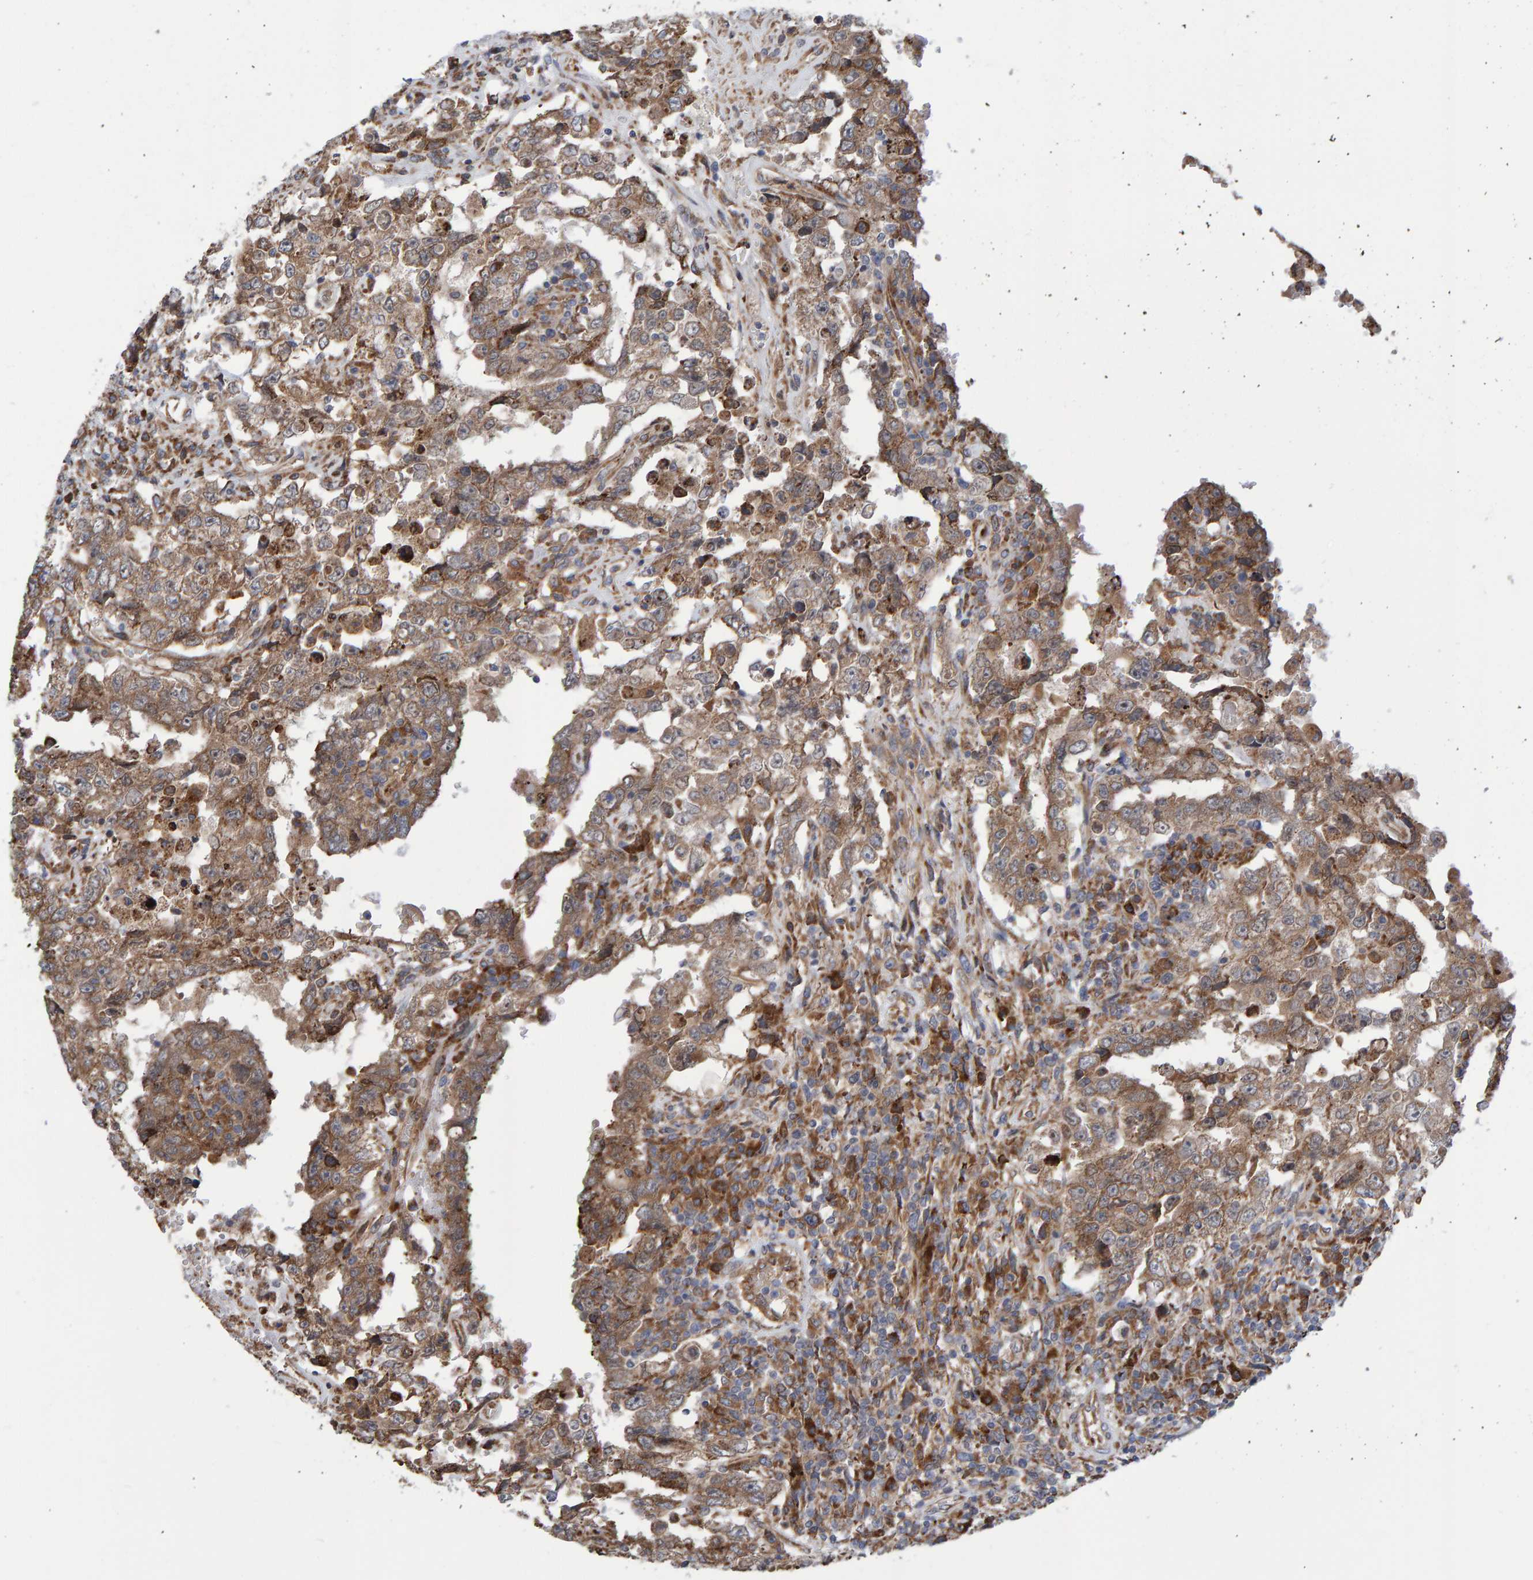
{"staining": {"intensity": "moderate", "quantity": "25%-75%", "location": "cytoplasmic/membranous"}, "tissue": "testis cancer", "cell_type": "Tumor cells", "image_type": "cancer", "snomed": [{"axis": "morphology", "description": "Carcinoma, Embryonal, NOS"}, {"axis": "topography", "description": "Testis"}], "caption": "Approximately 25%-75% of tumor cells in testis cancer reveal moderate cytoplasmic/membranous protein staining as visualized by brown immunohistochemical staining.", "gene": "KIAA0753", "patient": {"sex": "male", "age": 26}}